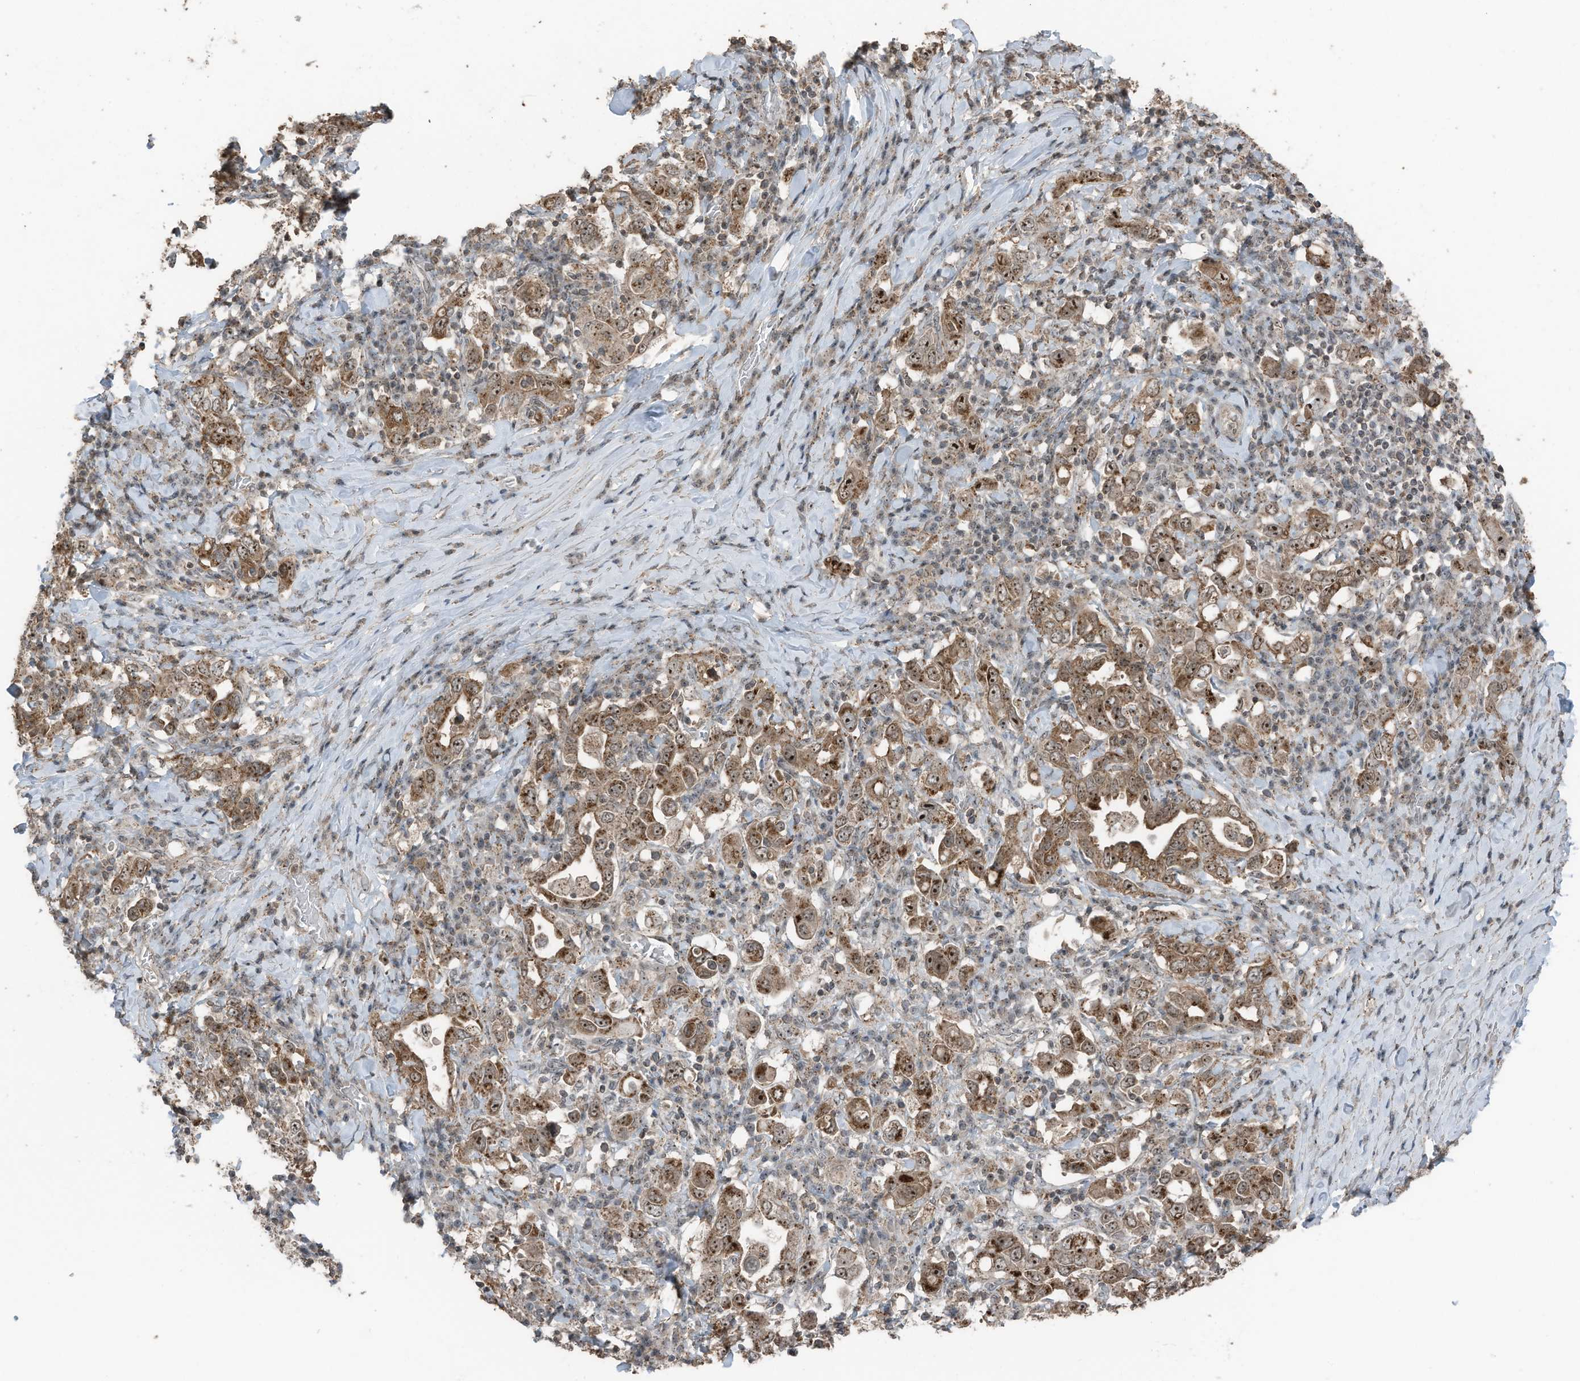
{"staining": {"intensity": "moderate", "quantity": ">75%", "location": "cytoplasmic/membranous,nuclear"}, "tissue": "stomach cancer", "cell_type": "Tumor cells", "image_type": "cancer", "snomed": [{"axis": "morphology", "description": "Adenocarcinoma, NOS"}, {"axis": "topography", "description": "Stomach, upper"}], "caption": "Adenocarcinoma (stomach) stained with a brown dye reveals moderate cytoplasmic/membranous and nuclear positive staining in about >75% of tumor cells.", "gene": "UTP3", "patient": {"sex": "male", "age": 62}}